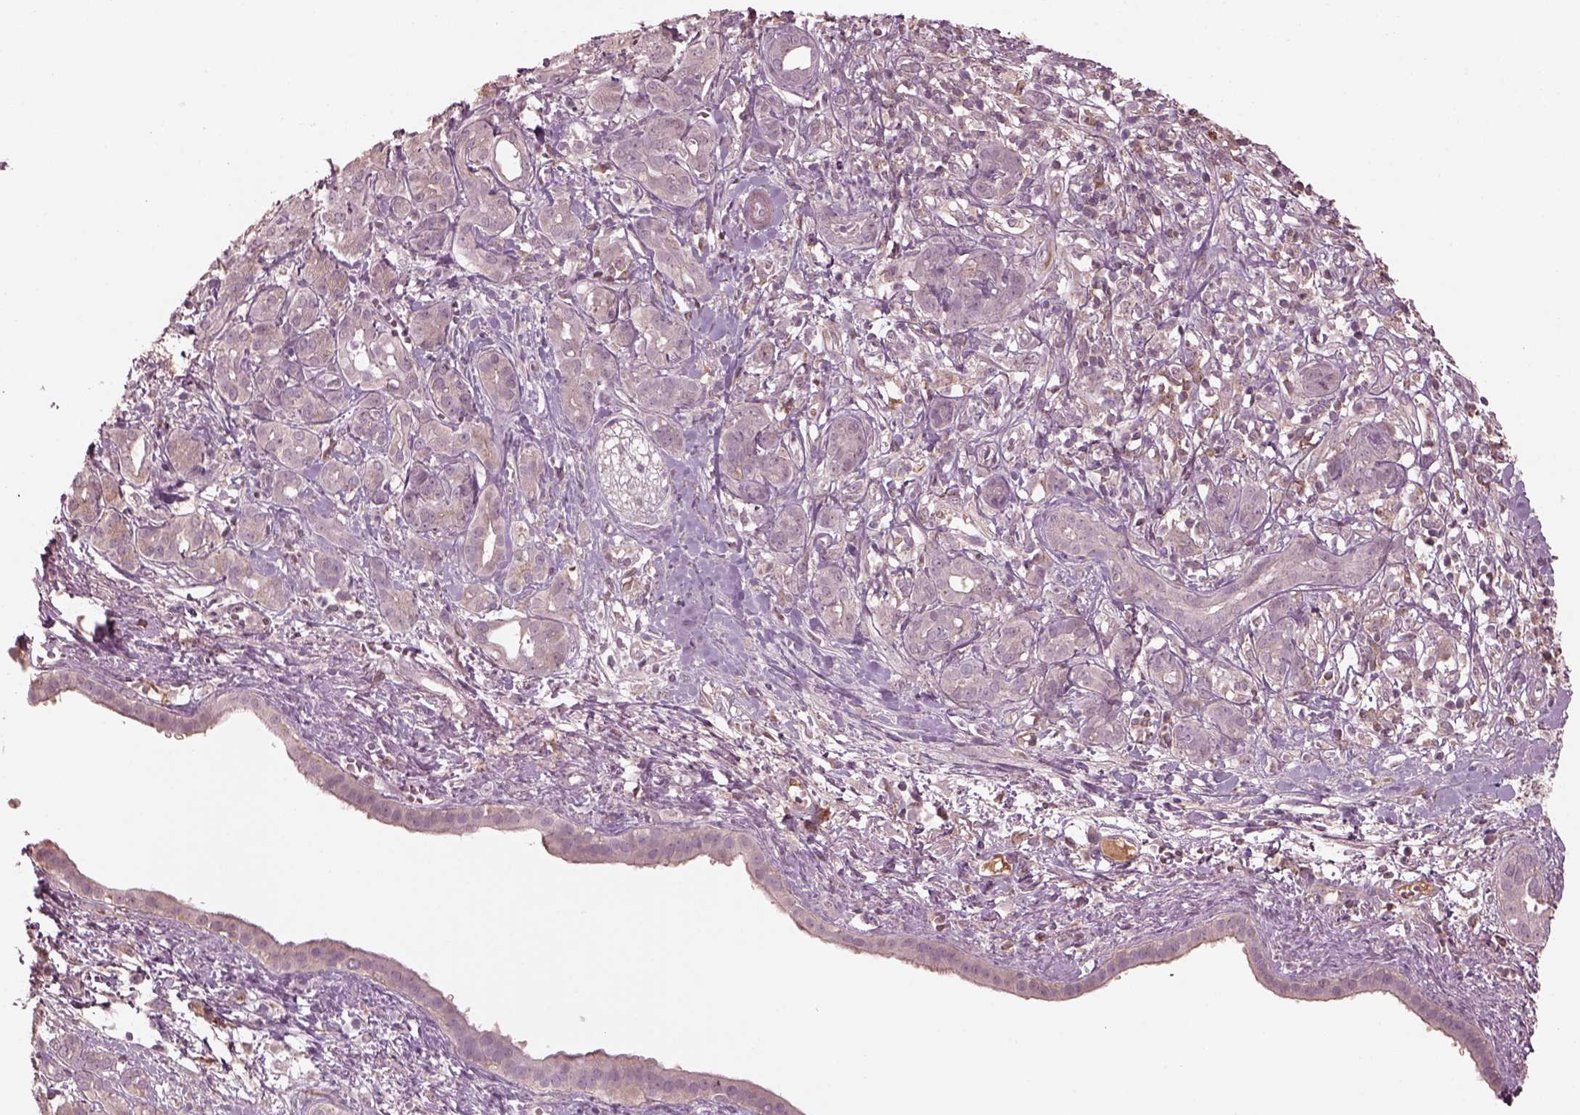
{"staining": {"intensity": "negative", "quantity": "none", "location": "none"}, "tissue": "pancreatic cancer", "cell_type": "Tumor cells", "image_type": "cancer", "snomed": [{"axis": "morphology", "description": "Adenocarcinoma, NOS"}, {"axis": "topography", "description": "Pancreas"}], "caption": "Tumor cells are negative for brown protein staining in pancreatic cancer (adenocarcinoma).", "gene": "VWA5B1", "patient": {"sex": "male", "age": 61}}